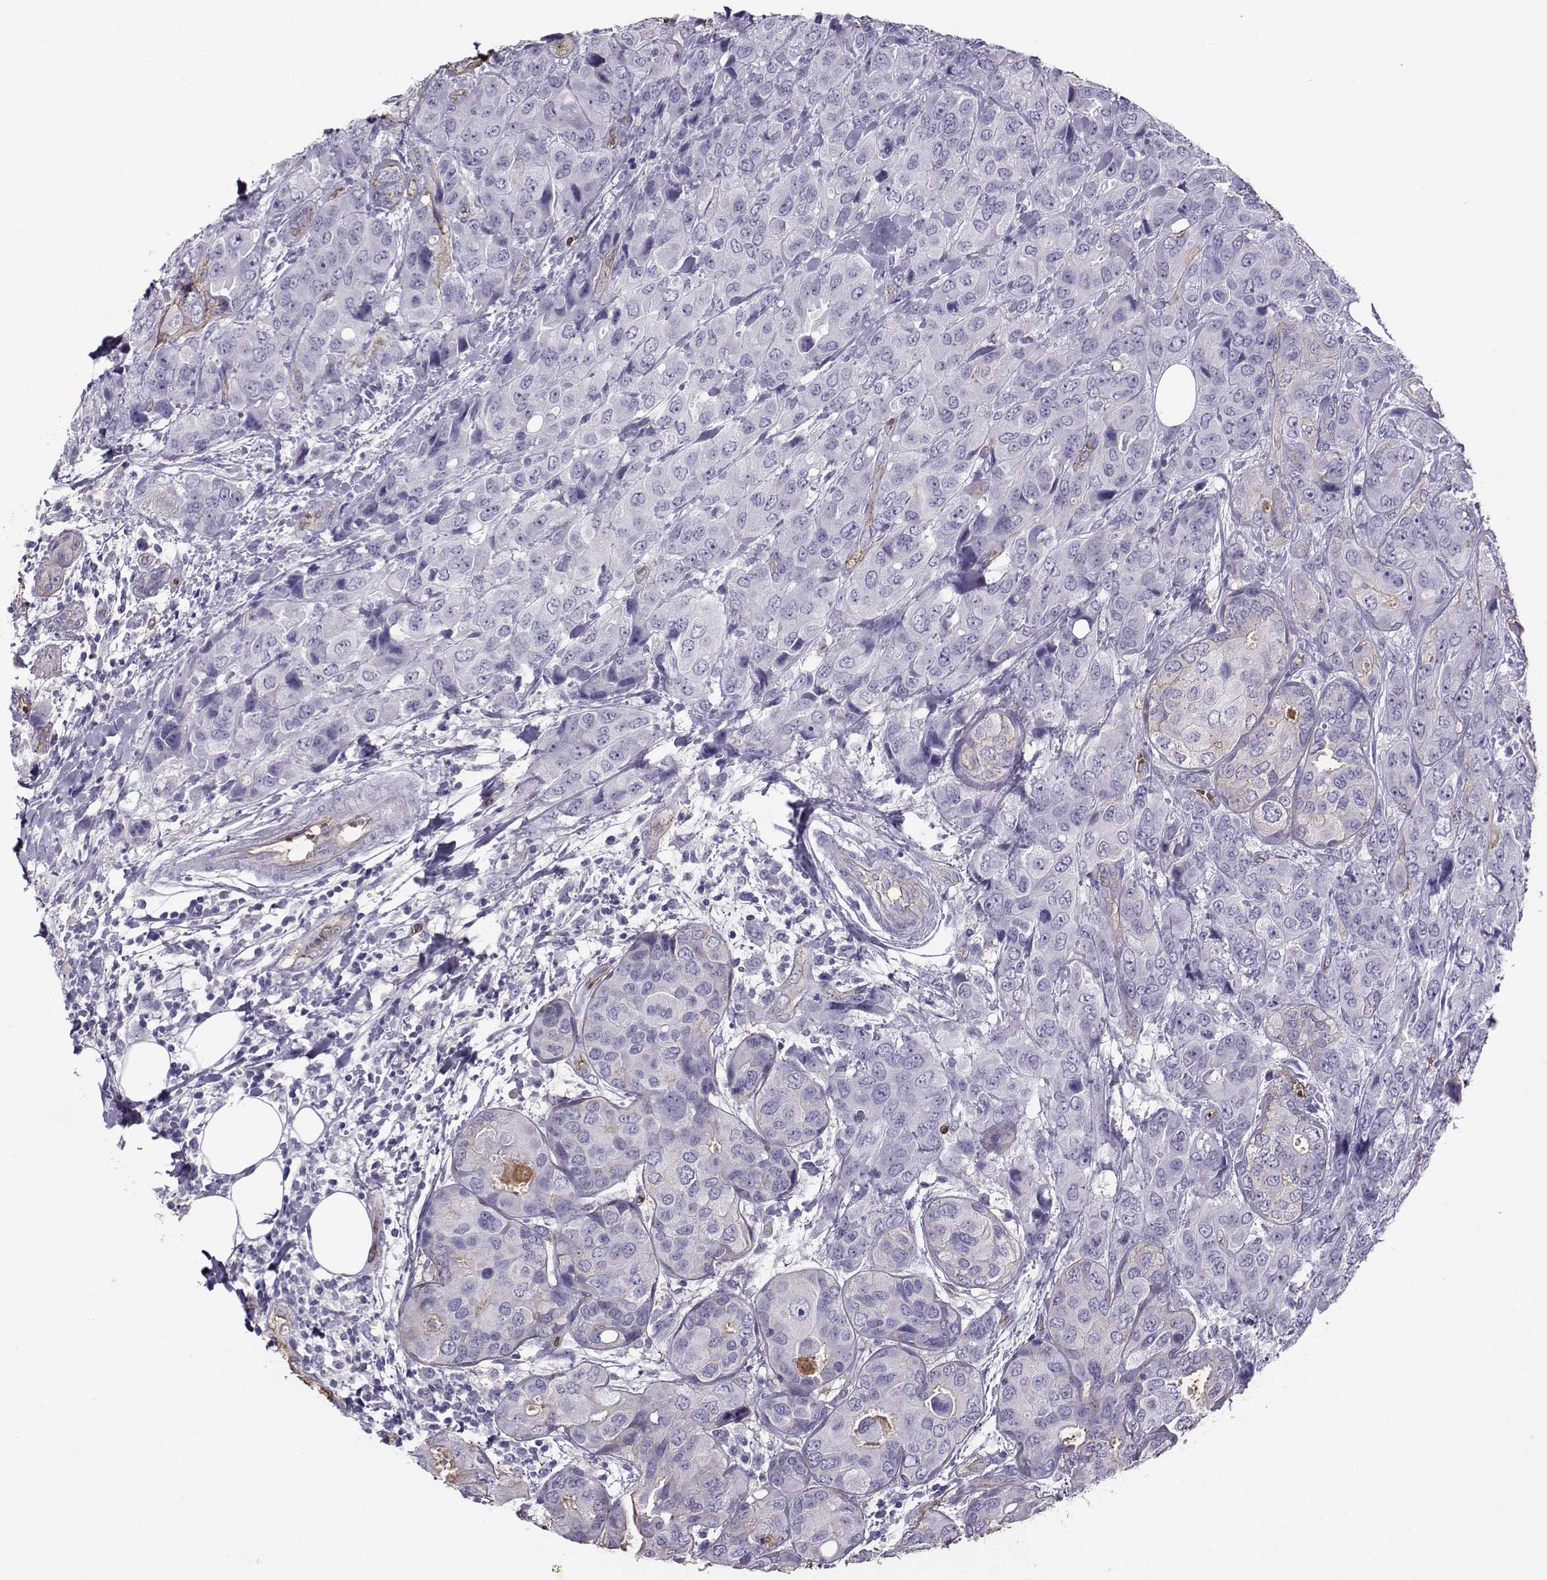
{"staining": {"intensity": "negative", "quantity": "none", "location": "none"}, "tissue": "breast cancer", "cell_type": "Tumor cells", "image_type": "cancer", "snomed": [{"axis": "morphology", "description": "Duct carcinoma"}, {"axis": "topography", "description": "Breast"}], "caption": "DAB immunohistochemical staining of breast intraductal carcinoma demonstrates no significant positivity in tumor cells. (Brightfield microscopy of DAB (3,3'-diaminobenzidine) immunohistochemistry (IHC) at high magnification).", "gene": "CLUL1", "patient": {"sex": "female", "age": 43}}